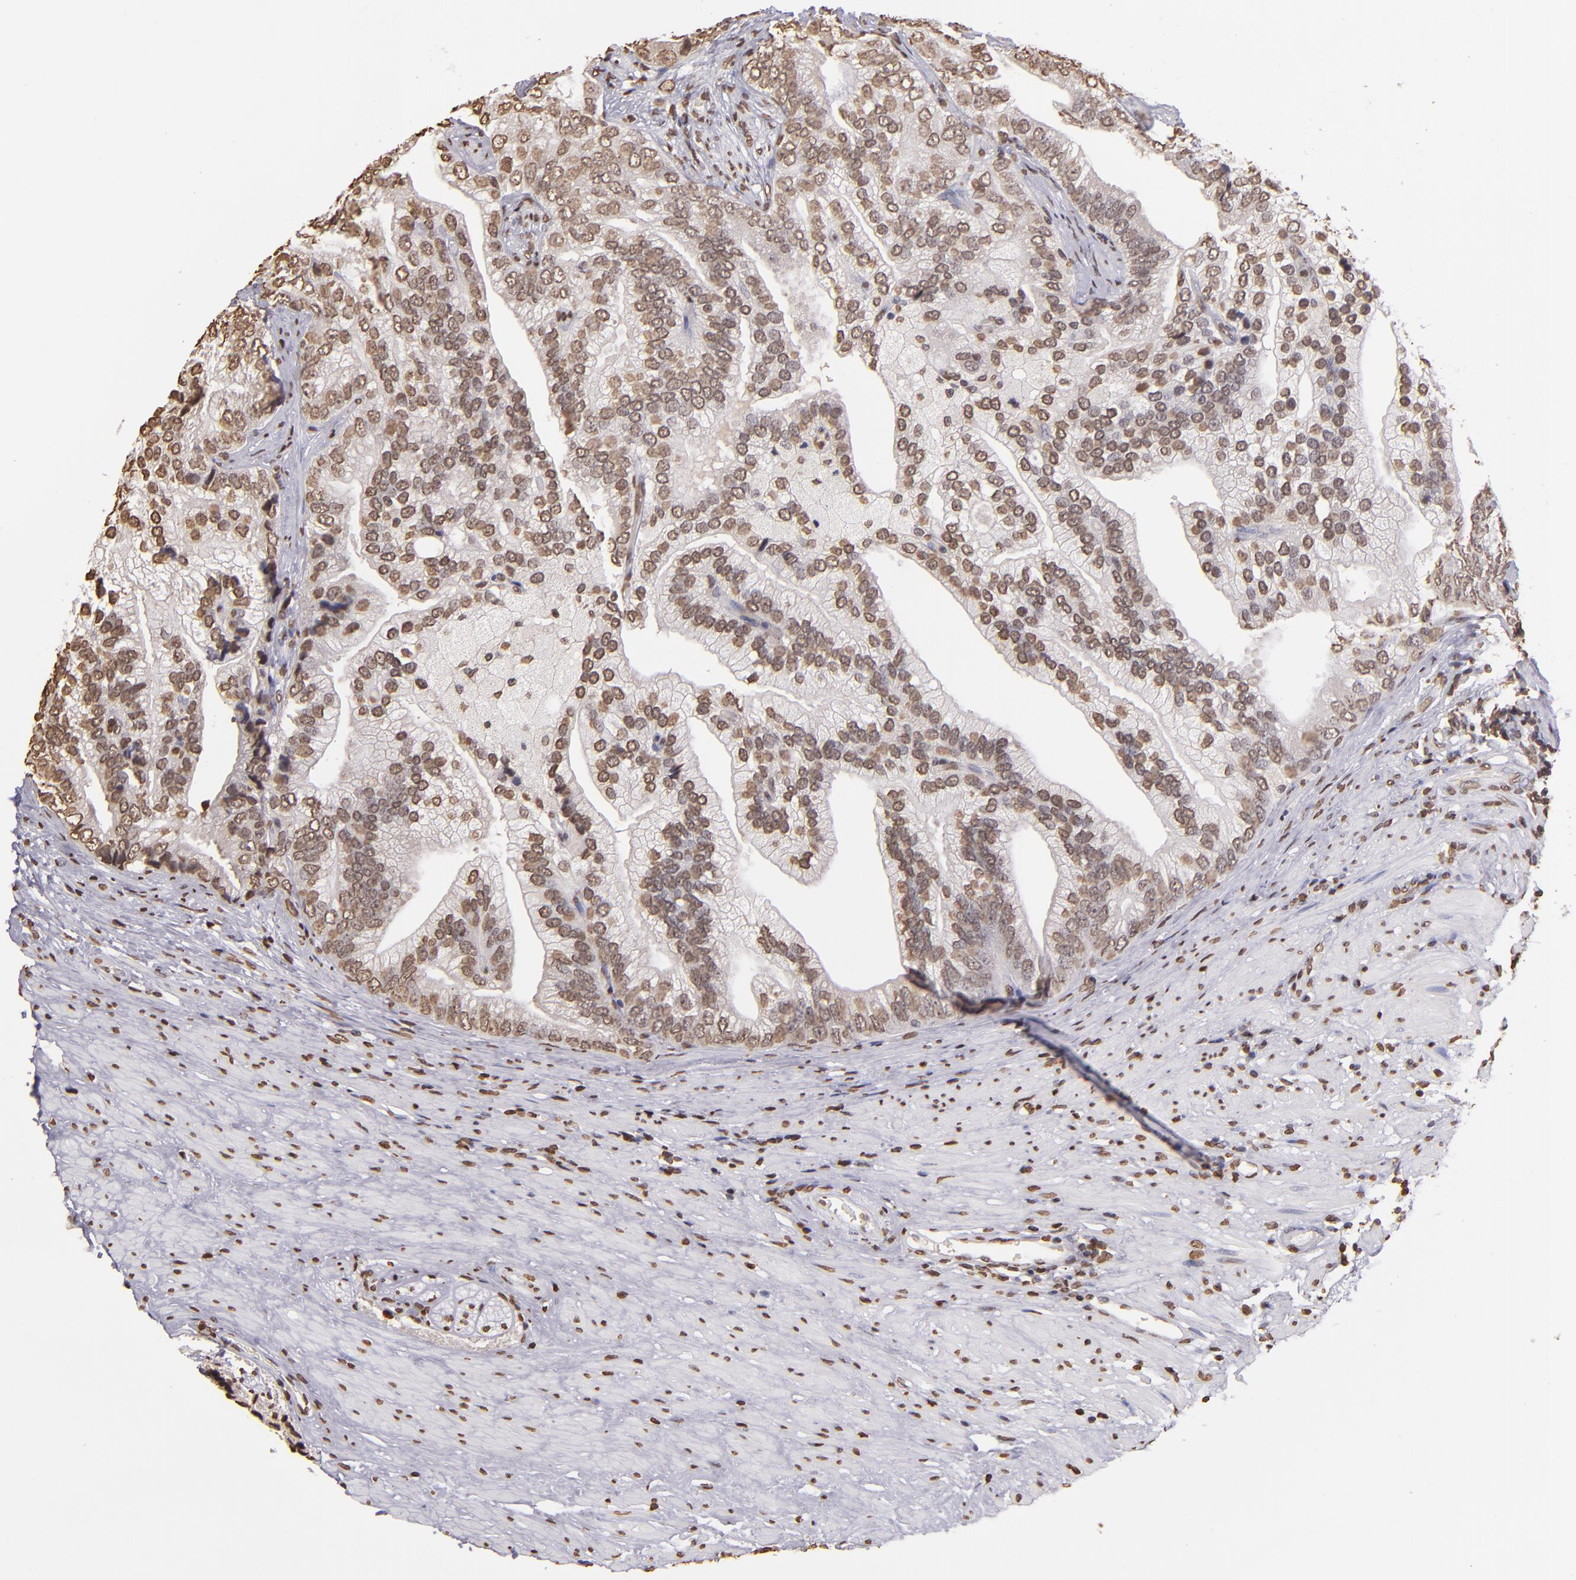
{"staining": {"intensity": "moderate", "quantity": ">75%", "location": "nuclear"}, "tissue": "prostate cancer", "cell_type": "Tumor cells", "image_type": "cancer", "snomed": [{"axis": "morphology", "description": "Adenocarcinoma, Low grade"}, {"axis": "topography", "description": "Prostate"}], "caption": "Prostate cancer stained with immunohistochemistry demonstrates moderate nuclear positivity in about >75% of tumor cells. (DAB IHC with brightfield microscopy, high magnification).", "gene": "LBX1", "patient": {"sex": "male", "age": 71}}